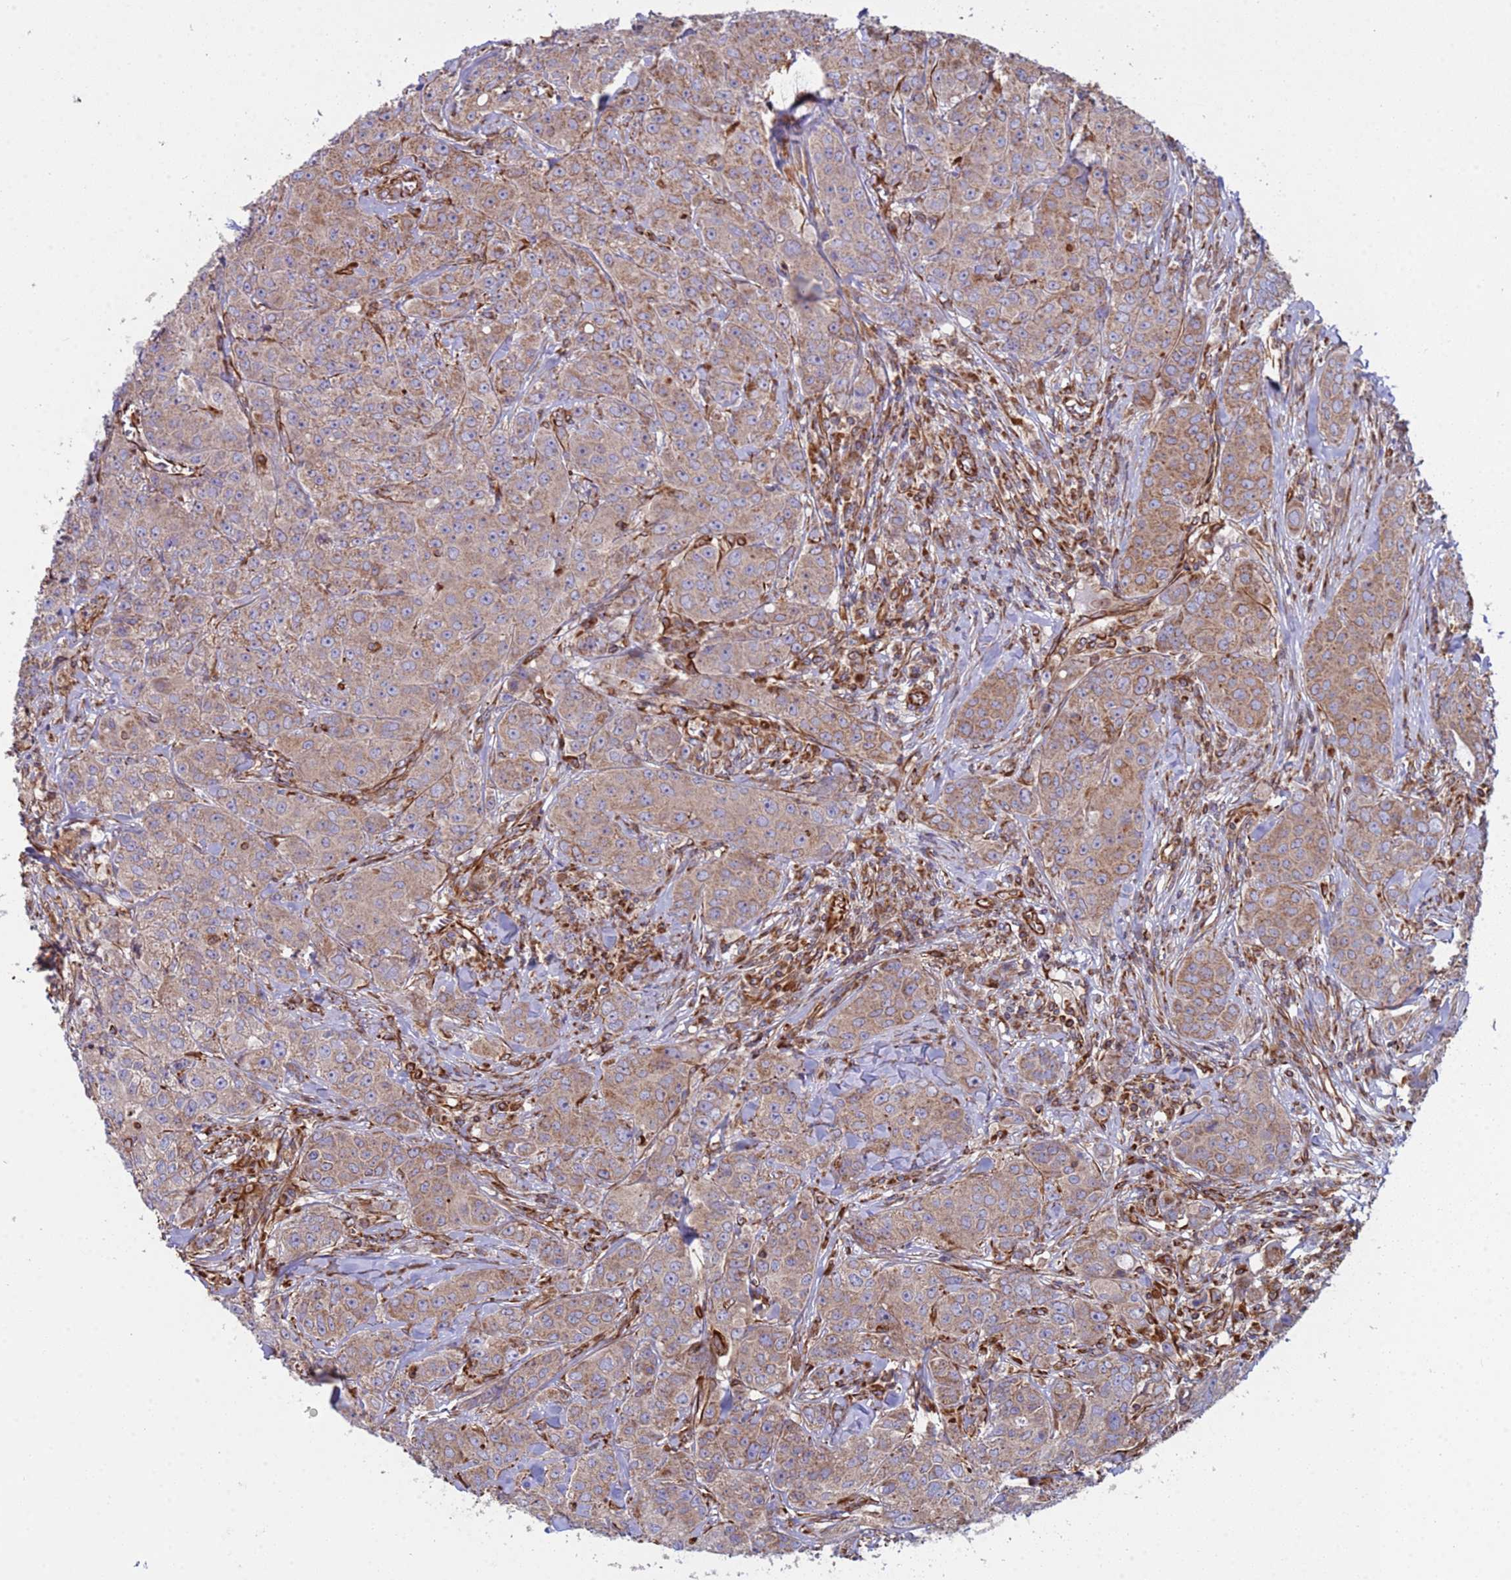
{"staining": {"intensity": "moderate", "quantity": ">75%", "location": "cytoplasmic/membranous"}, "tissue": "breast cancer", "cell_type": "Tumor cells", "image_type": "cancer", "snomed": [{"axis": "morphology", "description": "Duct carcinoma"}, {"axis": "topography", "description": "Breast"}], "caption": "Breast cancer tissue demonstrates moderate cytoplasmic/membranous staining in approximately >75% of tumor cells, visualized by immunohistochemistry. (DAB = brown stain, brightfield microscopy at high magnification).", "gene": "NUDT12", "patient": {"sex": "female", "age": 43}}